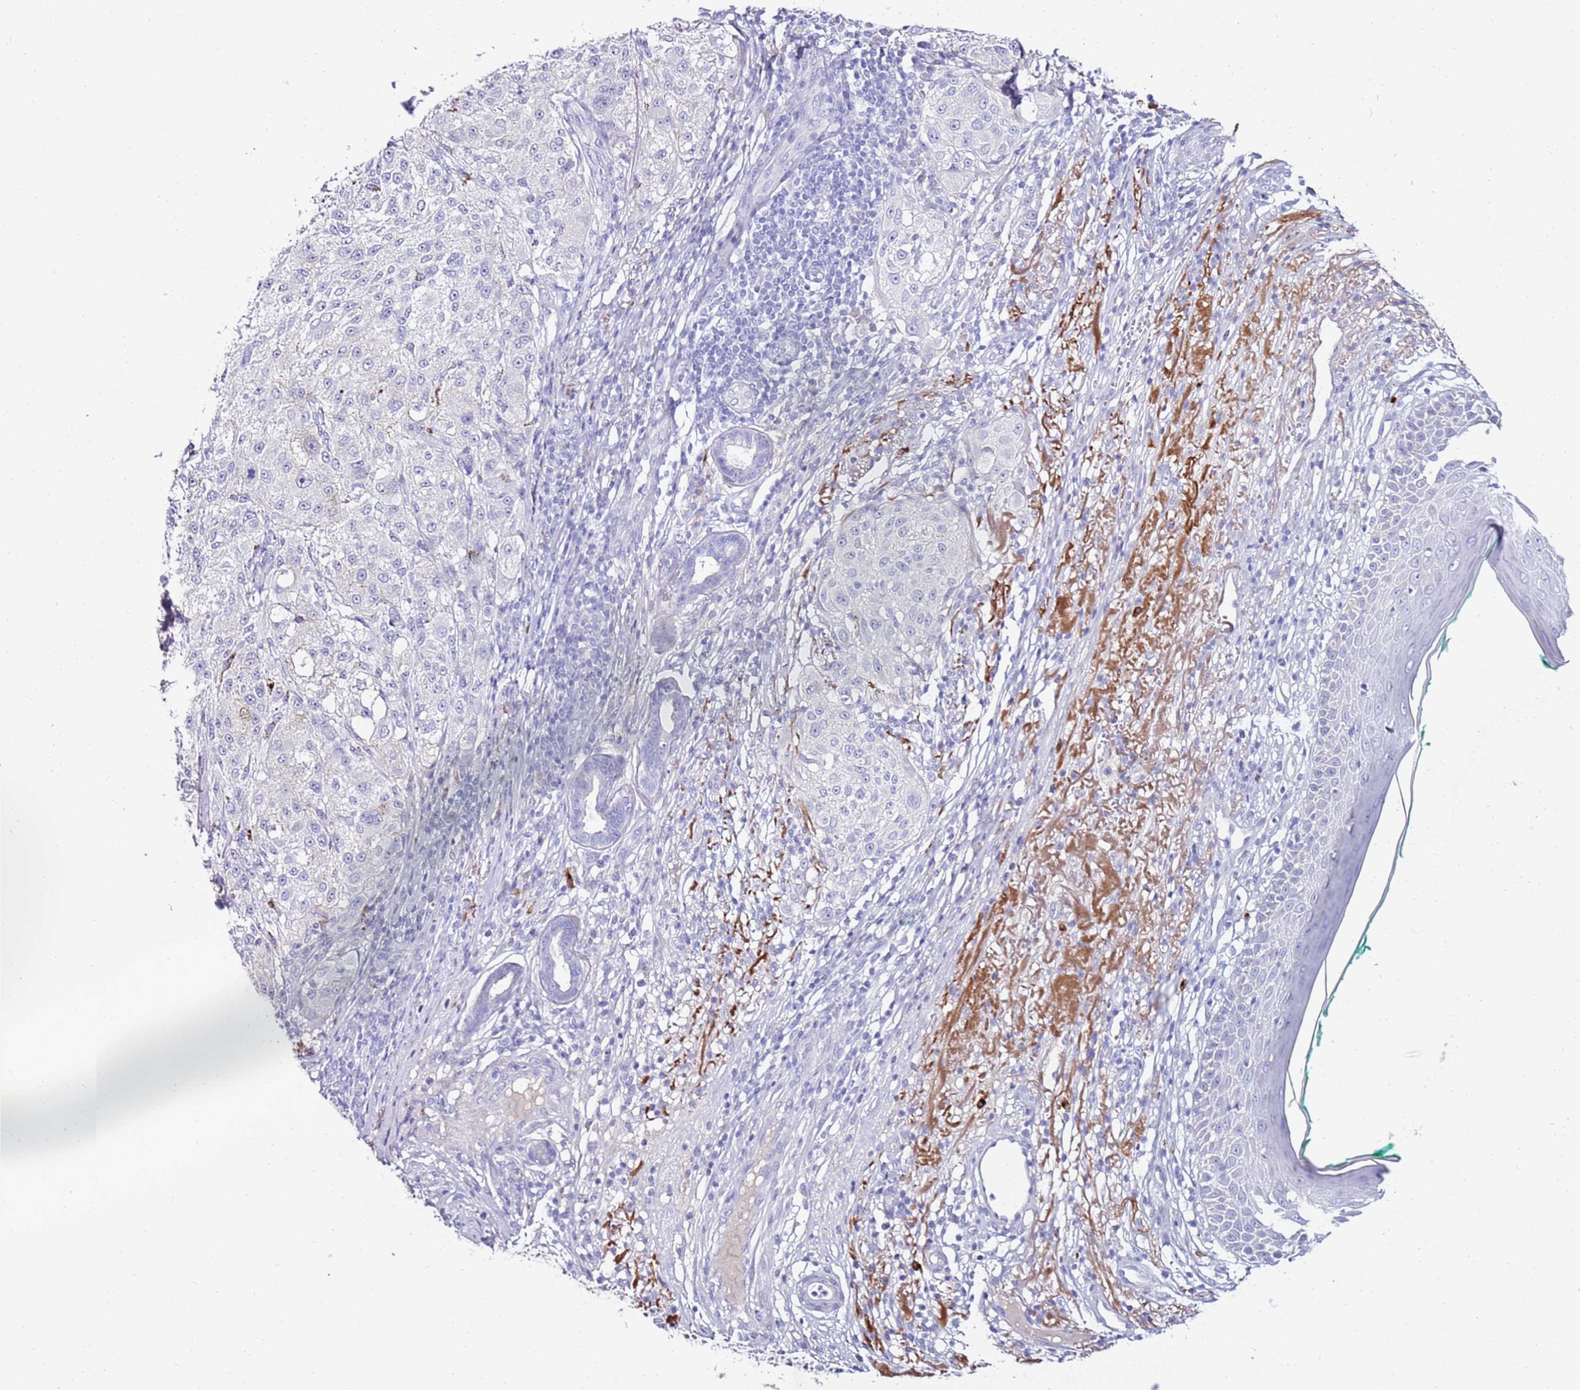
{"staining": {"intensity": "negative", "quantity": "none", "location": "none"}, "tissue": "melanoma", "cell_type": "Tumor cells", "image_type": "cancer", "snomed": [{"axis": "morphology", "description": "Necrosis, NOS"}, {"axis": "morphology", "description": "Malignant melanoma, NOS"}, {"axis": "topography", "description": "Skin"}], "caption": "An image of human malignant melanoma is negative for staining in tumor cells.", "gene": "EVPLL", "patient": {"sex": "female", "age": 87}}